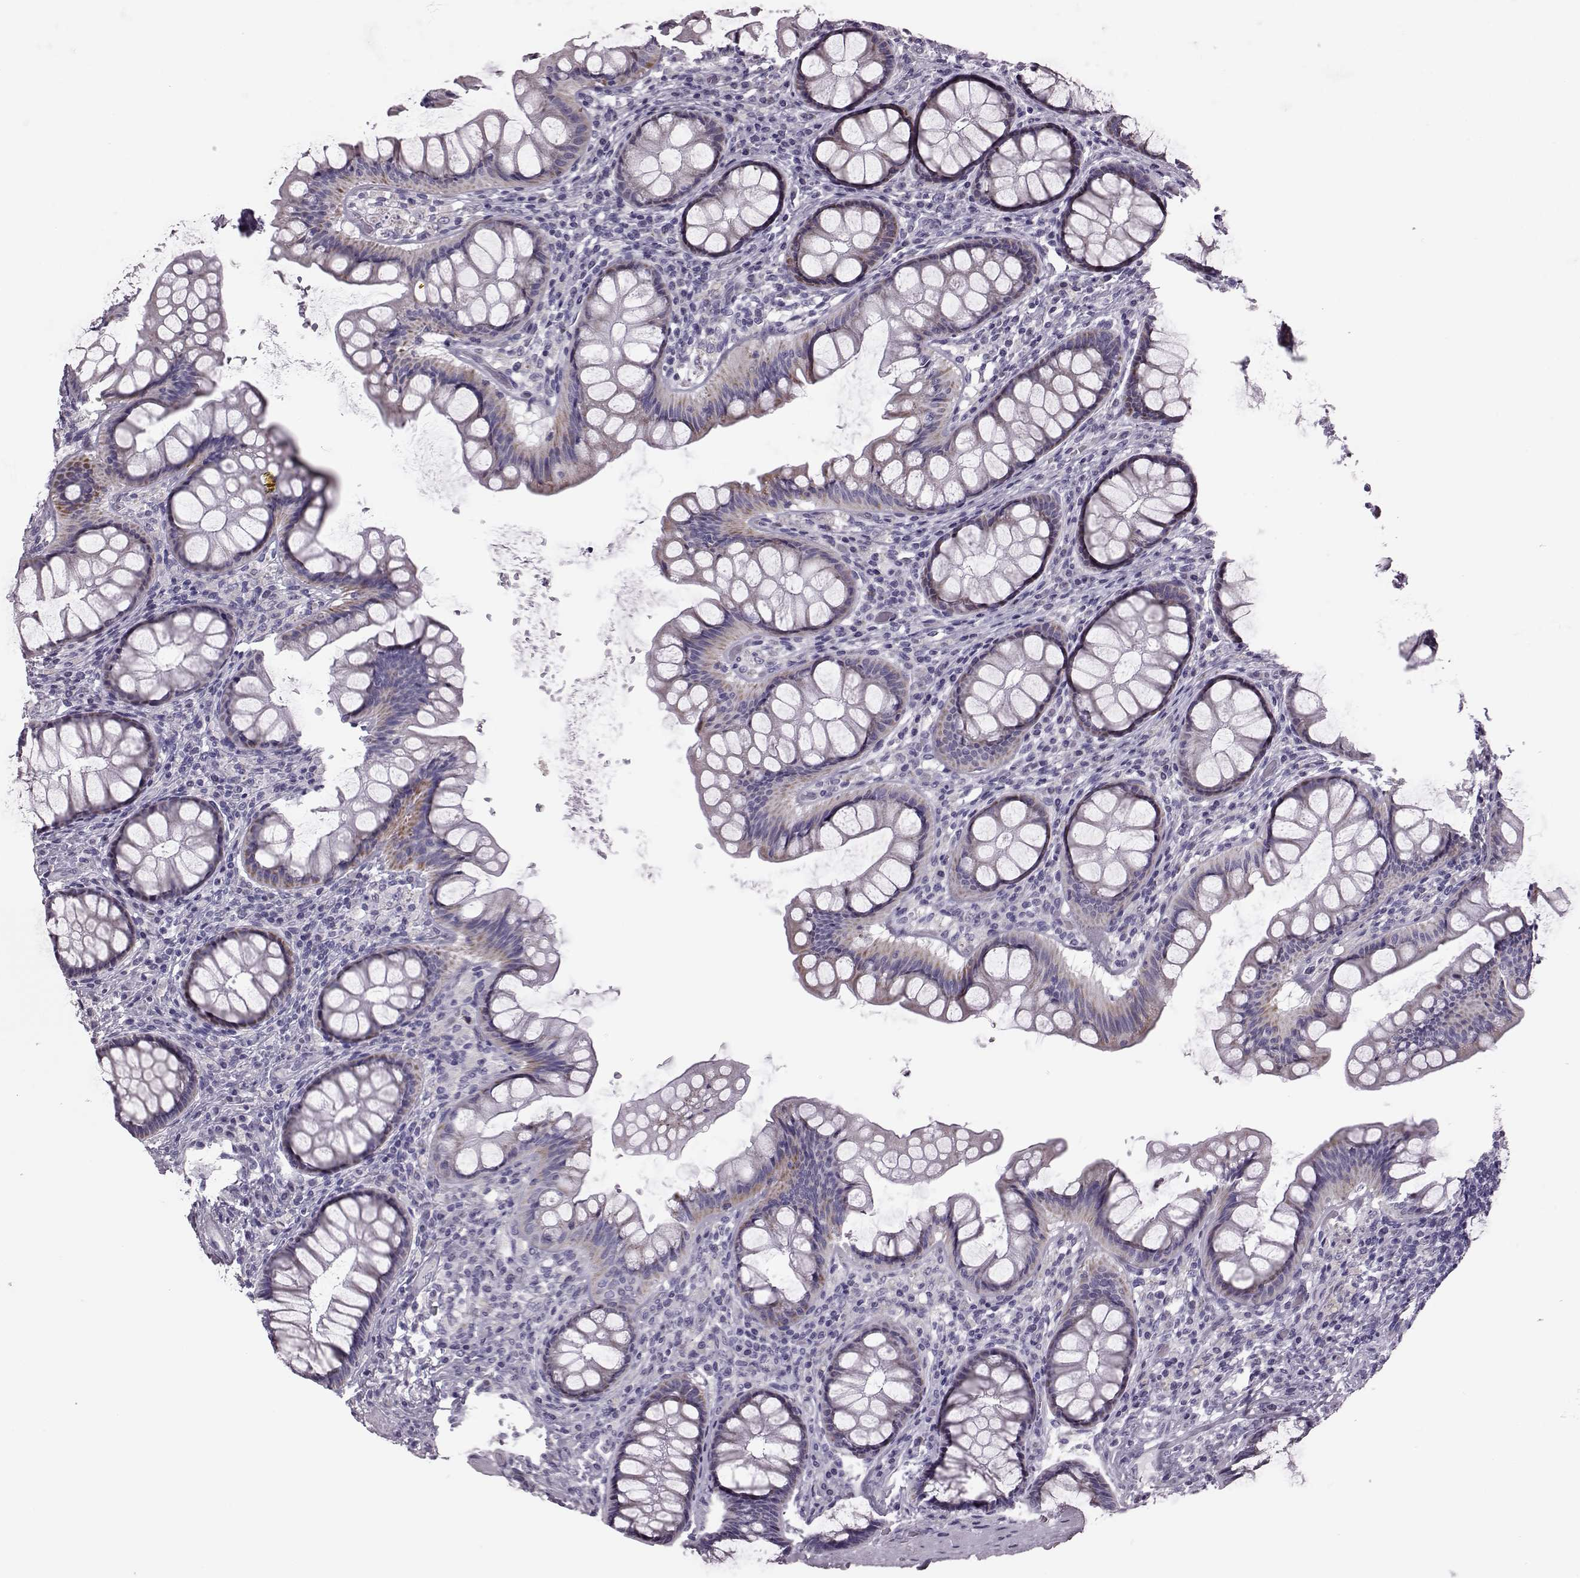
{"staining": {"intensity": "negative", "quantity": "none", "location": "none"}, "tissue": "colon", "cell_type": "Endothelial cells", "image_type": "normal", "snomed": [{"axis": "morphology", "description": "Normal tissue, NOS"}, {"axis": "topography", "description": "Colon"}], "caption": "Immunohistochemistry of benign colon exhibits no expression in endothelial cells.", "gene": "RIMS2", "patient": {"sex": "female", "age": 65}}